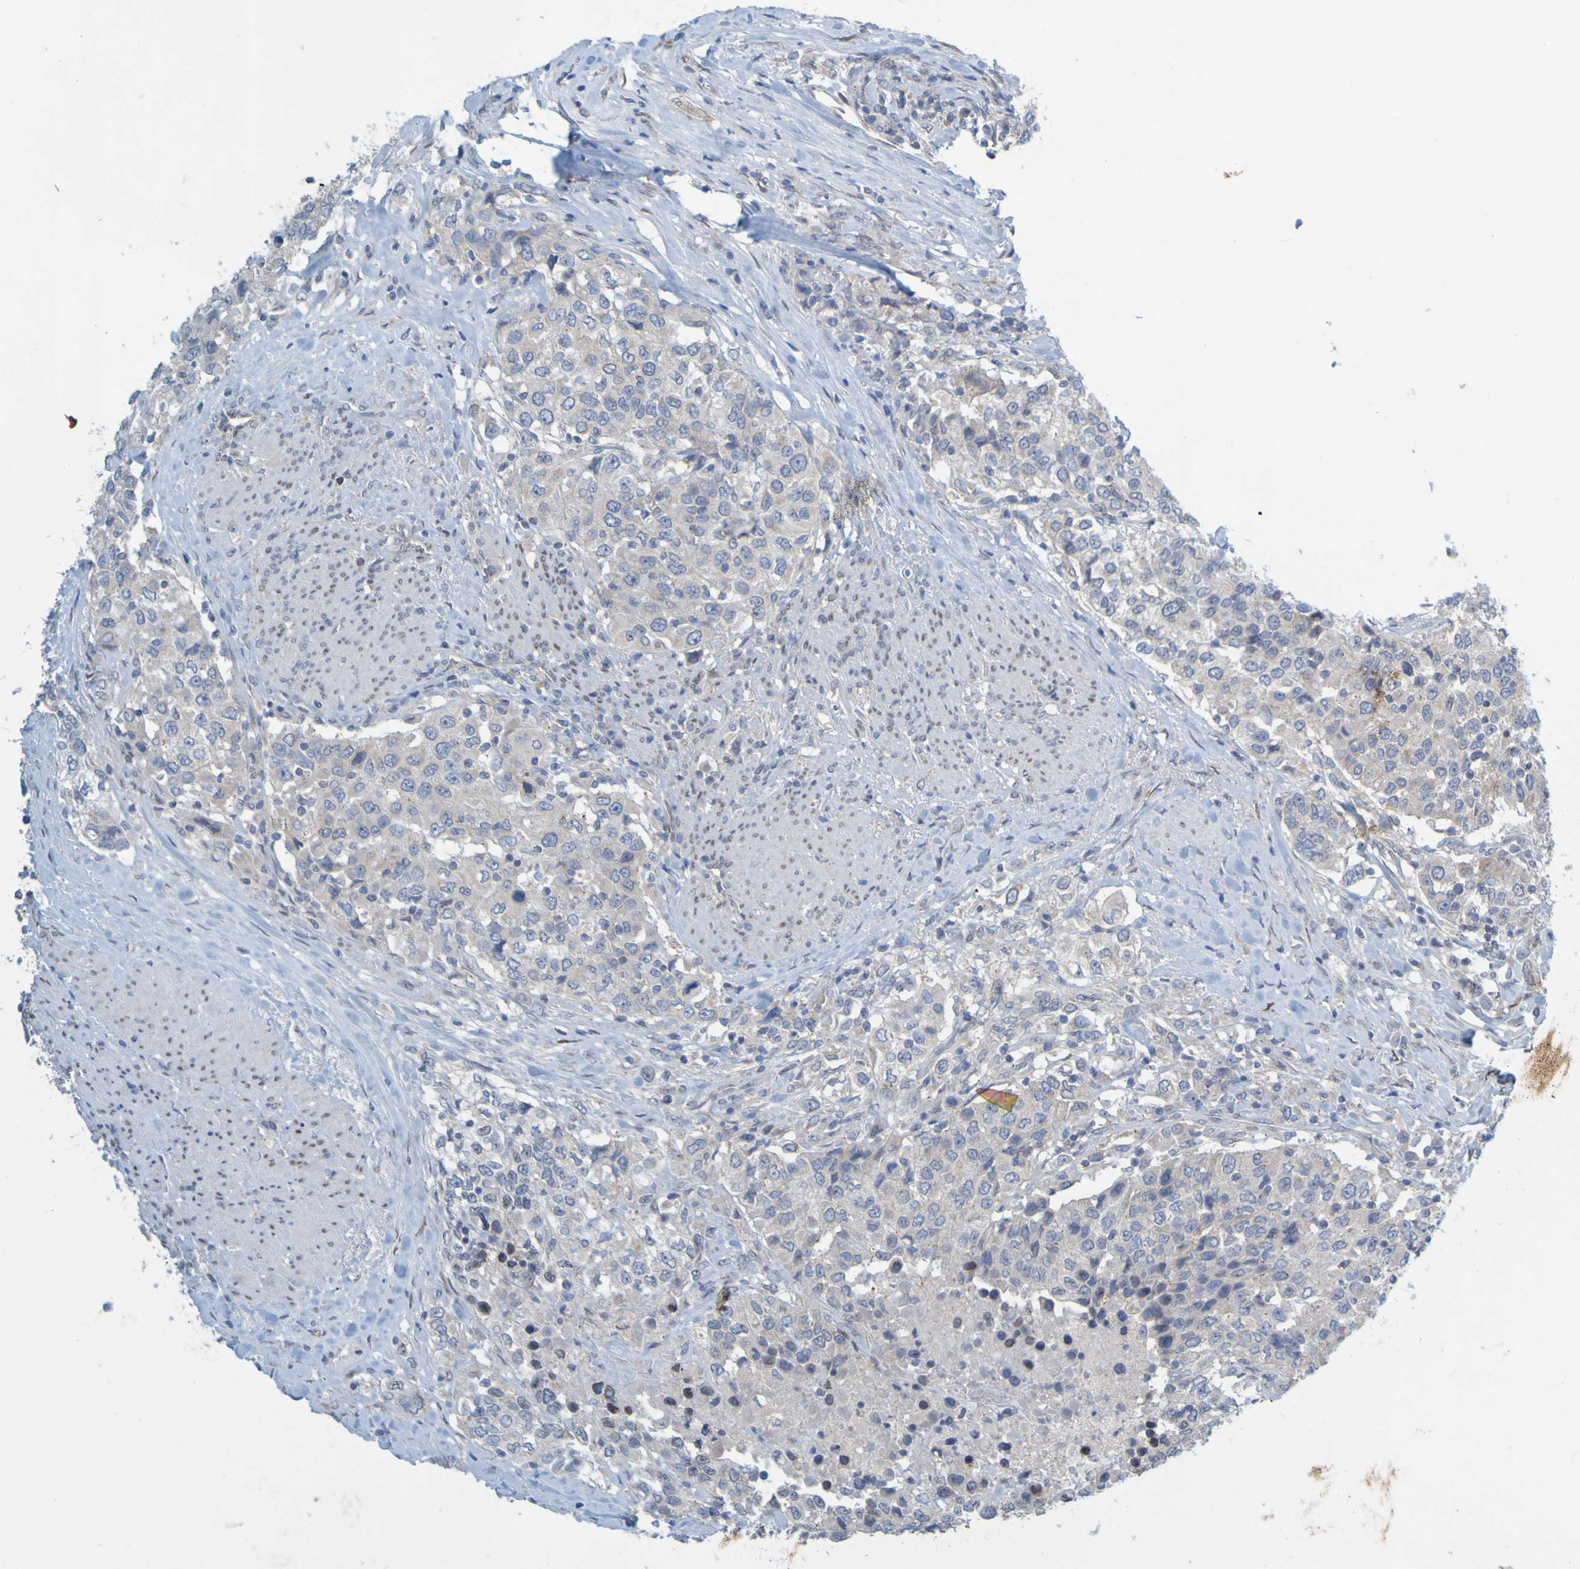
{"staining": {"intensity": "weak", "quantity": "<25%", "location": "cytoplasmic/membranous"}, "tissue": "urothelial cancer", "cell_type": "Tumor cells", "image_type": "cancer", "snomed": [{"axis": "morphology", "description": "Urothelial carcinoma, High grade"}, {"axis": "topography", "description": "Urinary bladder"}], "caption": "Immunohistochemistry image of neoplastic tissue: urothelial cancer stained with DAB (3,3'-diaminobenzidine) reveals no significant protein expression in tumor cells.", "gene": "MAG", "patient": {"sex": "female", "age": 80}}